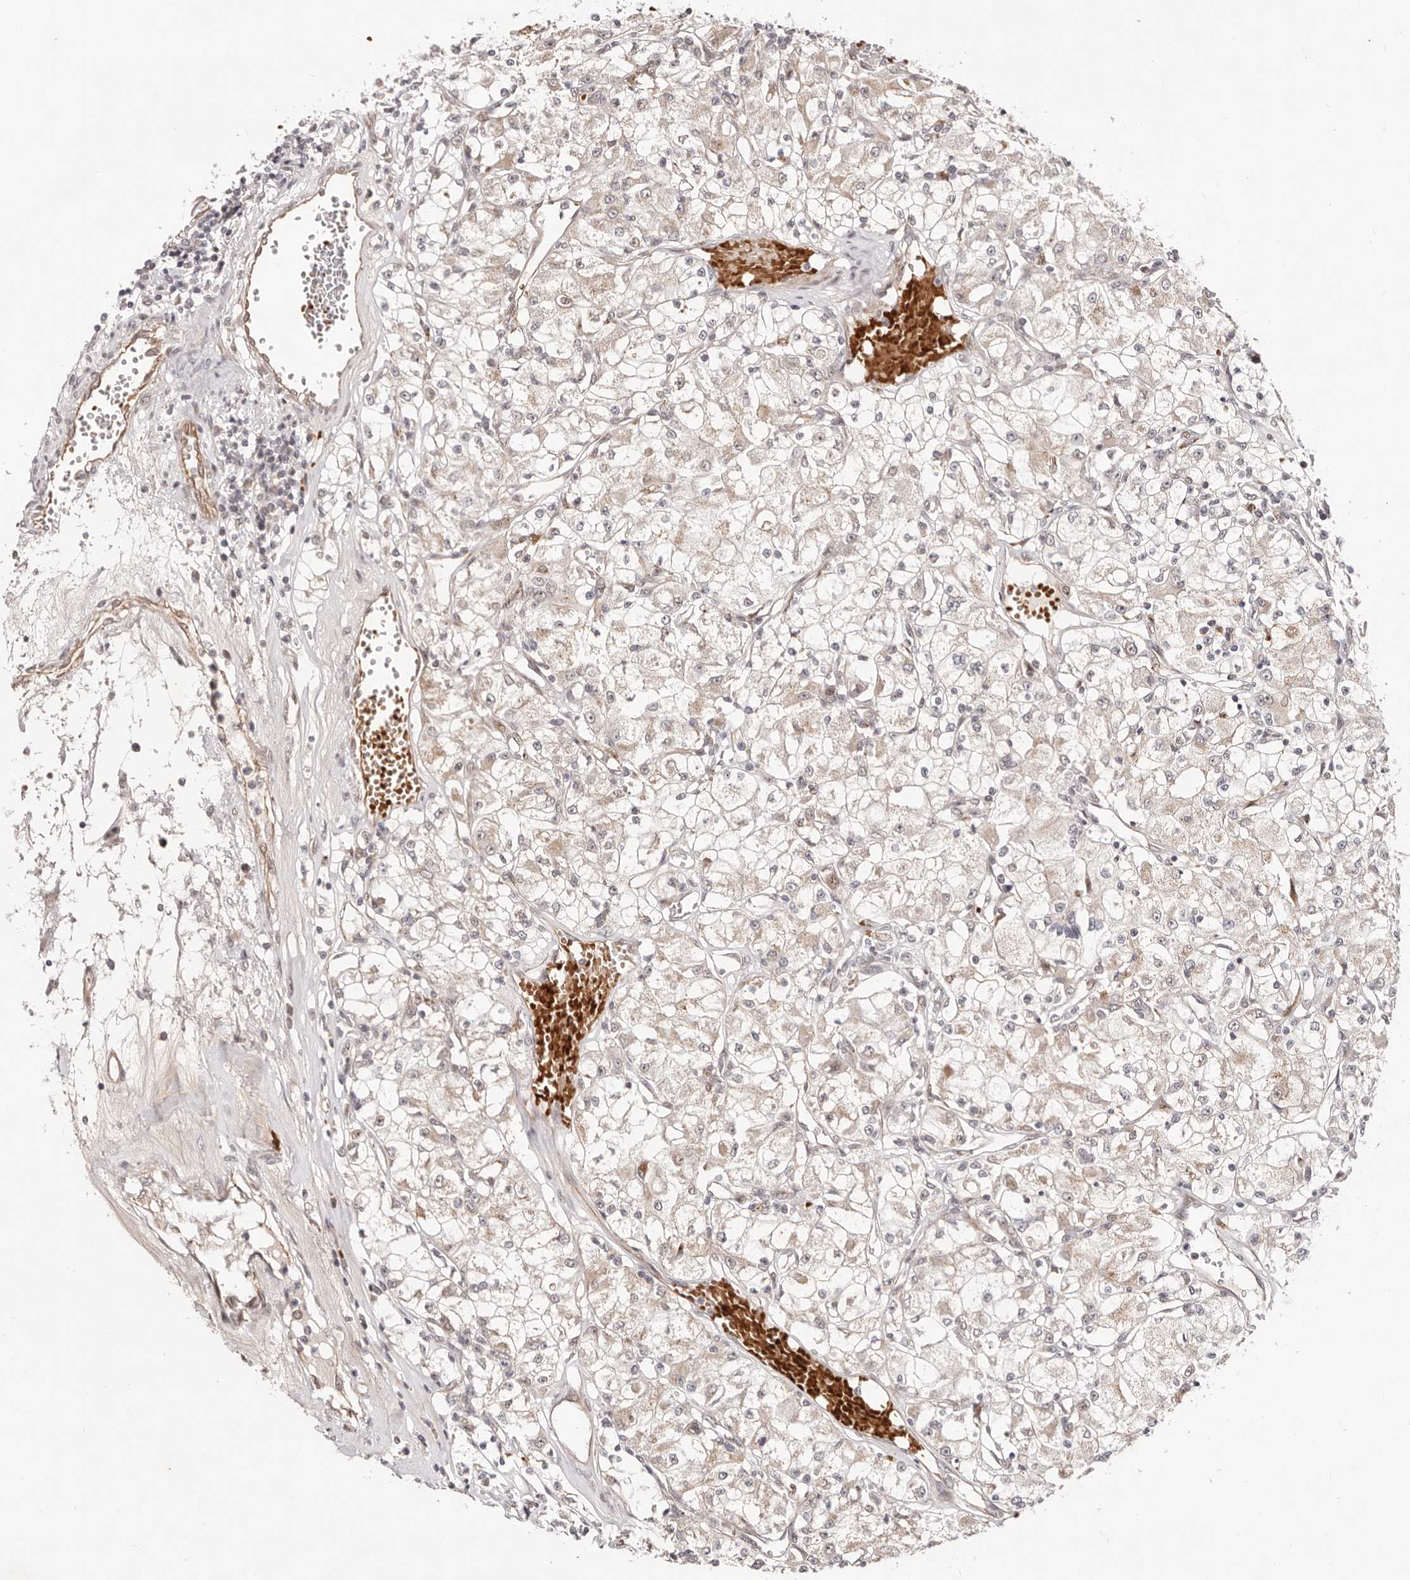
{"staining": {"intensity": "weak", "quantity": "25%-75%", "location": "cytoplasmic/membranous"}, "tissue": "renal cancer", "cell_type": "Tumor cells", "image_type": "cancer", "snomed": [{"axis": "morphology", "description": "Adenocarcinoma, NOS"}, {"axis": "topography", "description": "Kidney"}], "caption": "Renal adenocarcinoma was stained to show a protein in brown. There is low levels of weak cytoplasmic/membranous expression in approximately 25%-75% of tumor cells.", "gene": "WRN", "patient": {"sex": "female", "age": 59}}